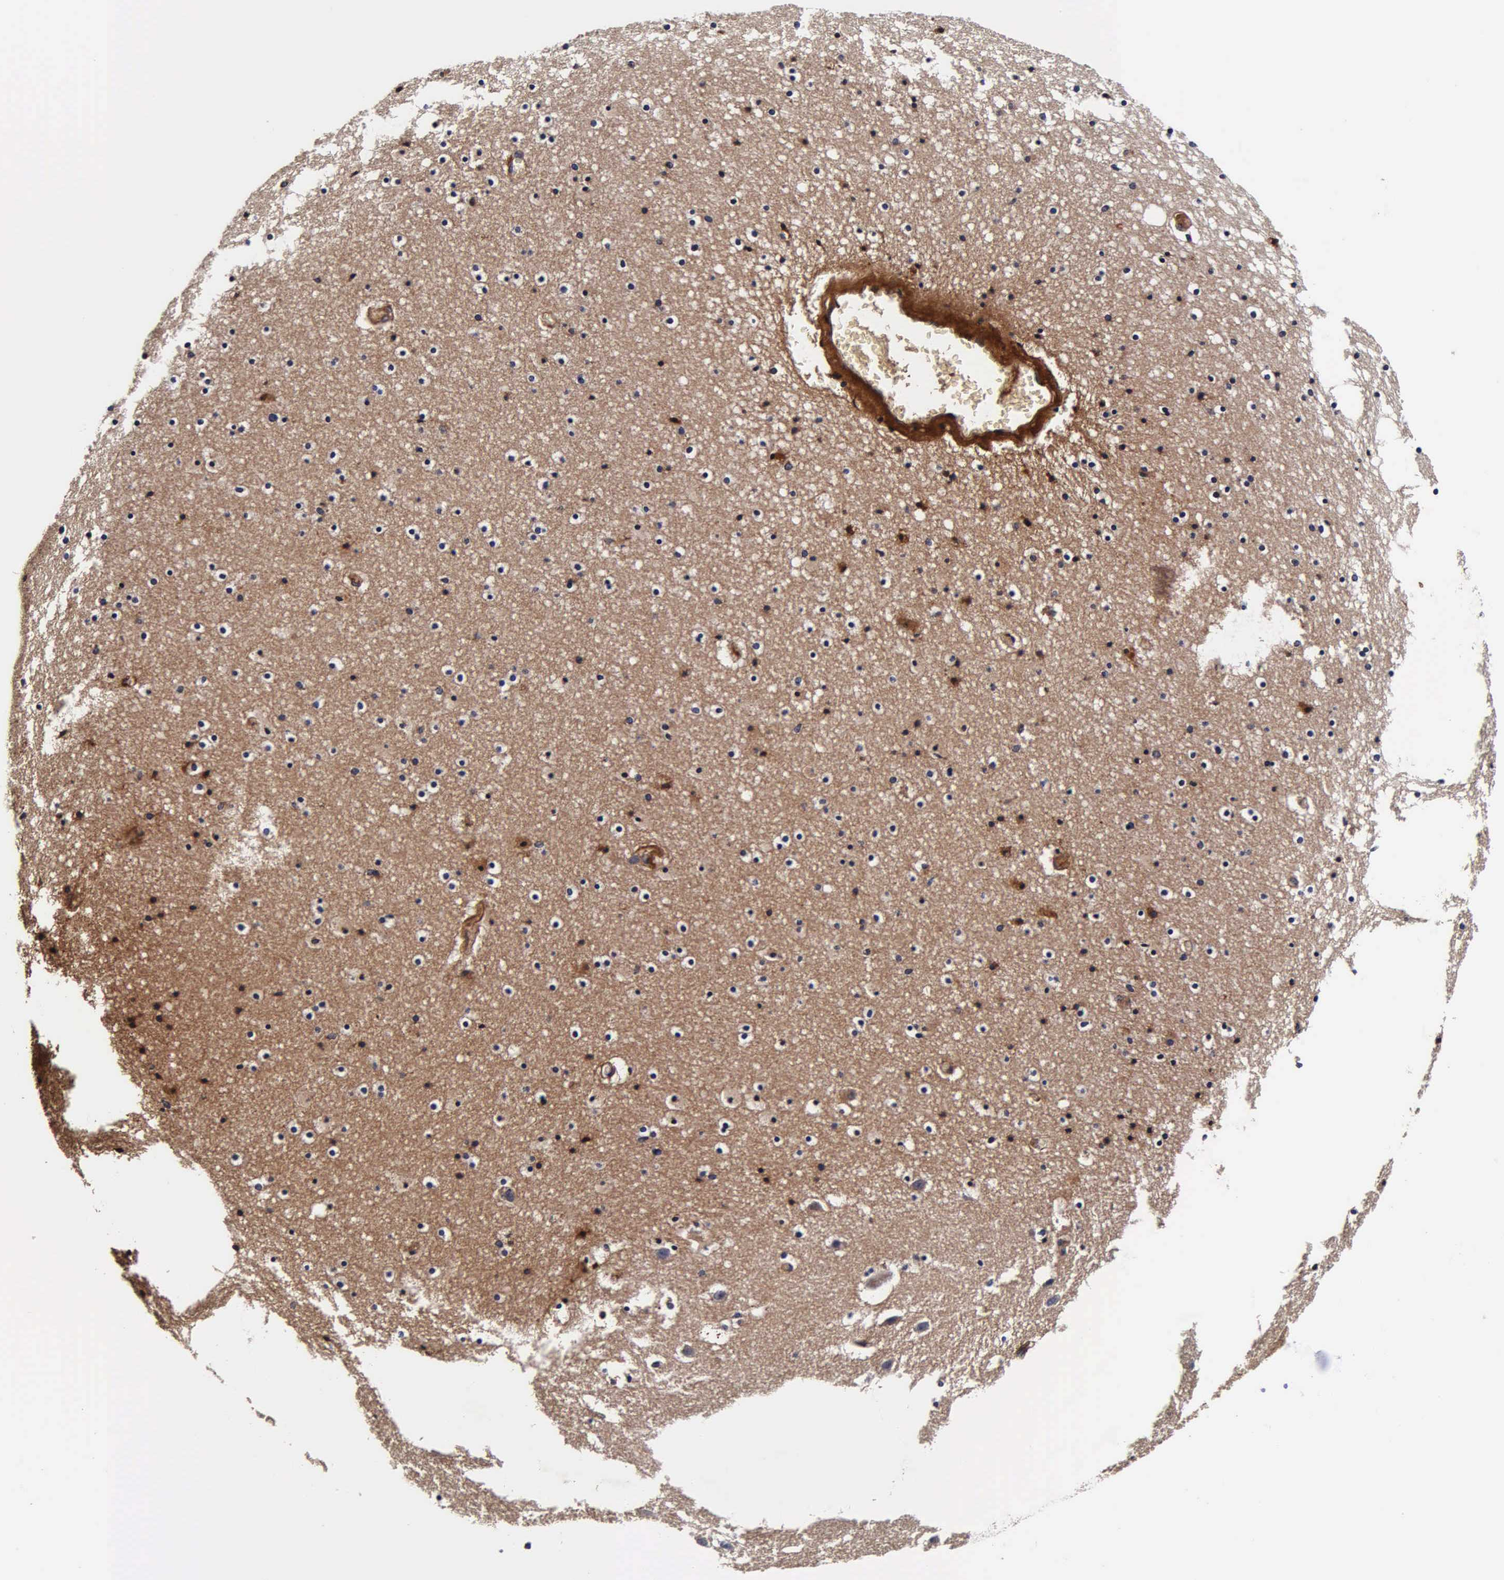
{"staining": {"intensity": "moderate", "quantity": "25%-75%", "location": "cytoplasmic/membranous"}, "tissue": "caudate", "cell_type": "Glial cells", "image_type": "normal", "snomed": [{"axis": "morphology", "description": "Normal tissue, NOS"}, {"axis": "topography", "description": "Lateral ventricle wall"}], "caption": "Immunohistochemical staining of unremarkable caudate reveals medium levels of moderate cytoplasmic/membranous expression in about 25%-75% of glial cells.", "gene": "CST3", "patient": {"sex": "male", "age": 45}}